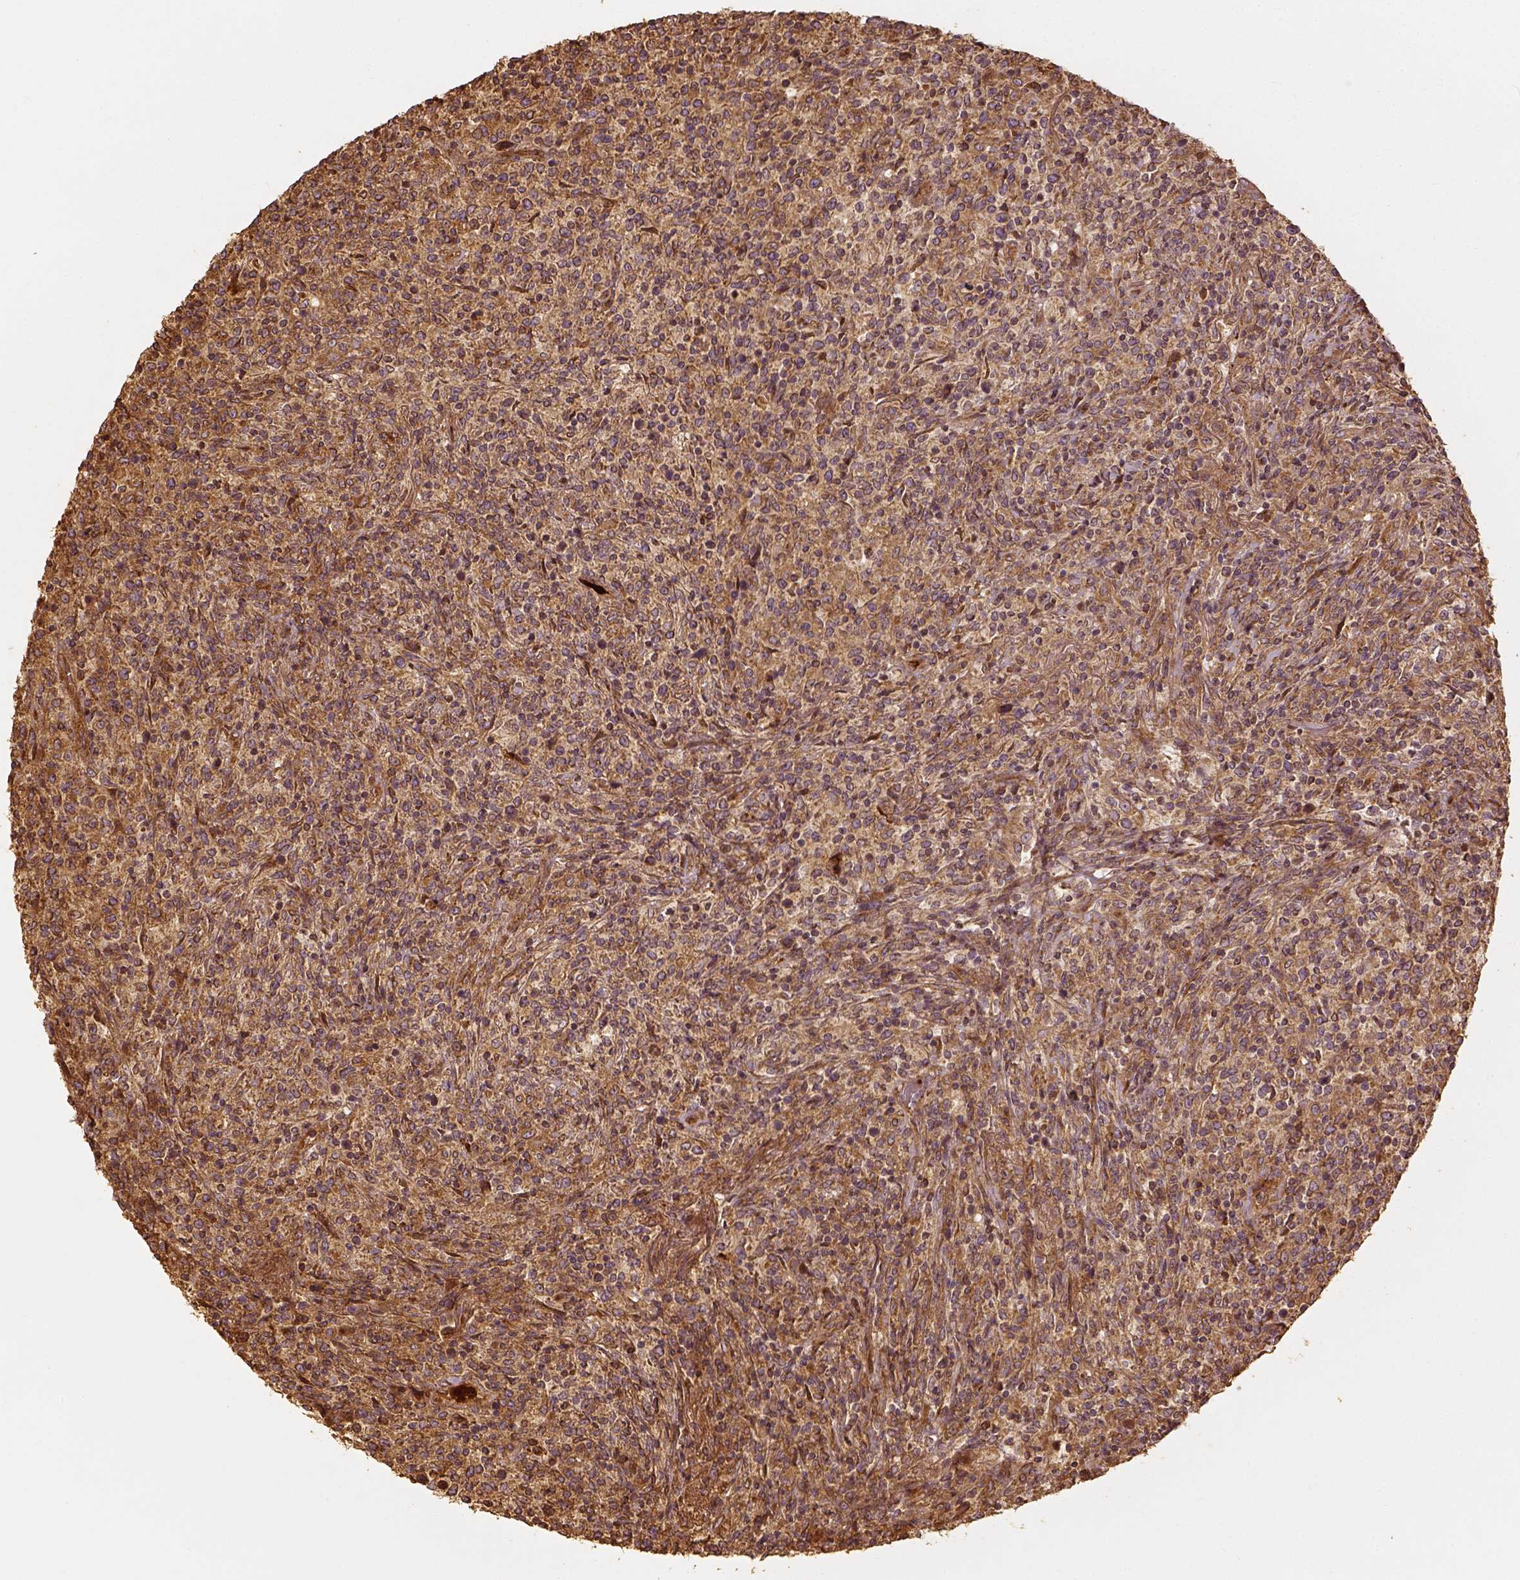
{"staining": {"intensity": "moderate", "quantity": ">75%", "location": "cytoplasmic/membranous"}, "tissue": "lymphoma", "cell_type": "Tumor cells", "image_type": "cancer", "snomed": [{"axis": "morphology", "description": "Malignant lymphoma, non-Hodgkin's type, High grade"}, {"axis": "topography", "description": "Lung"}], "caption": "Tumor cells show medium levels of moderate cytoplasmic/membranous expression in about >75% of cells in human lymphoma.", "gene": "VEGFA", "patient": {"sex": "male", "age": 79}}